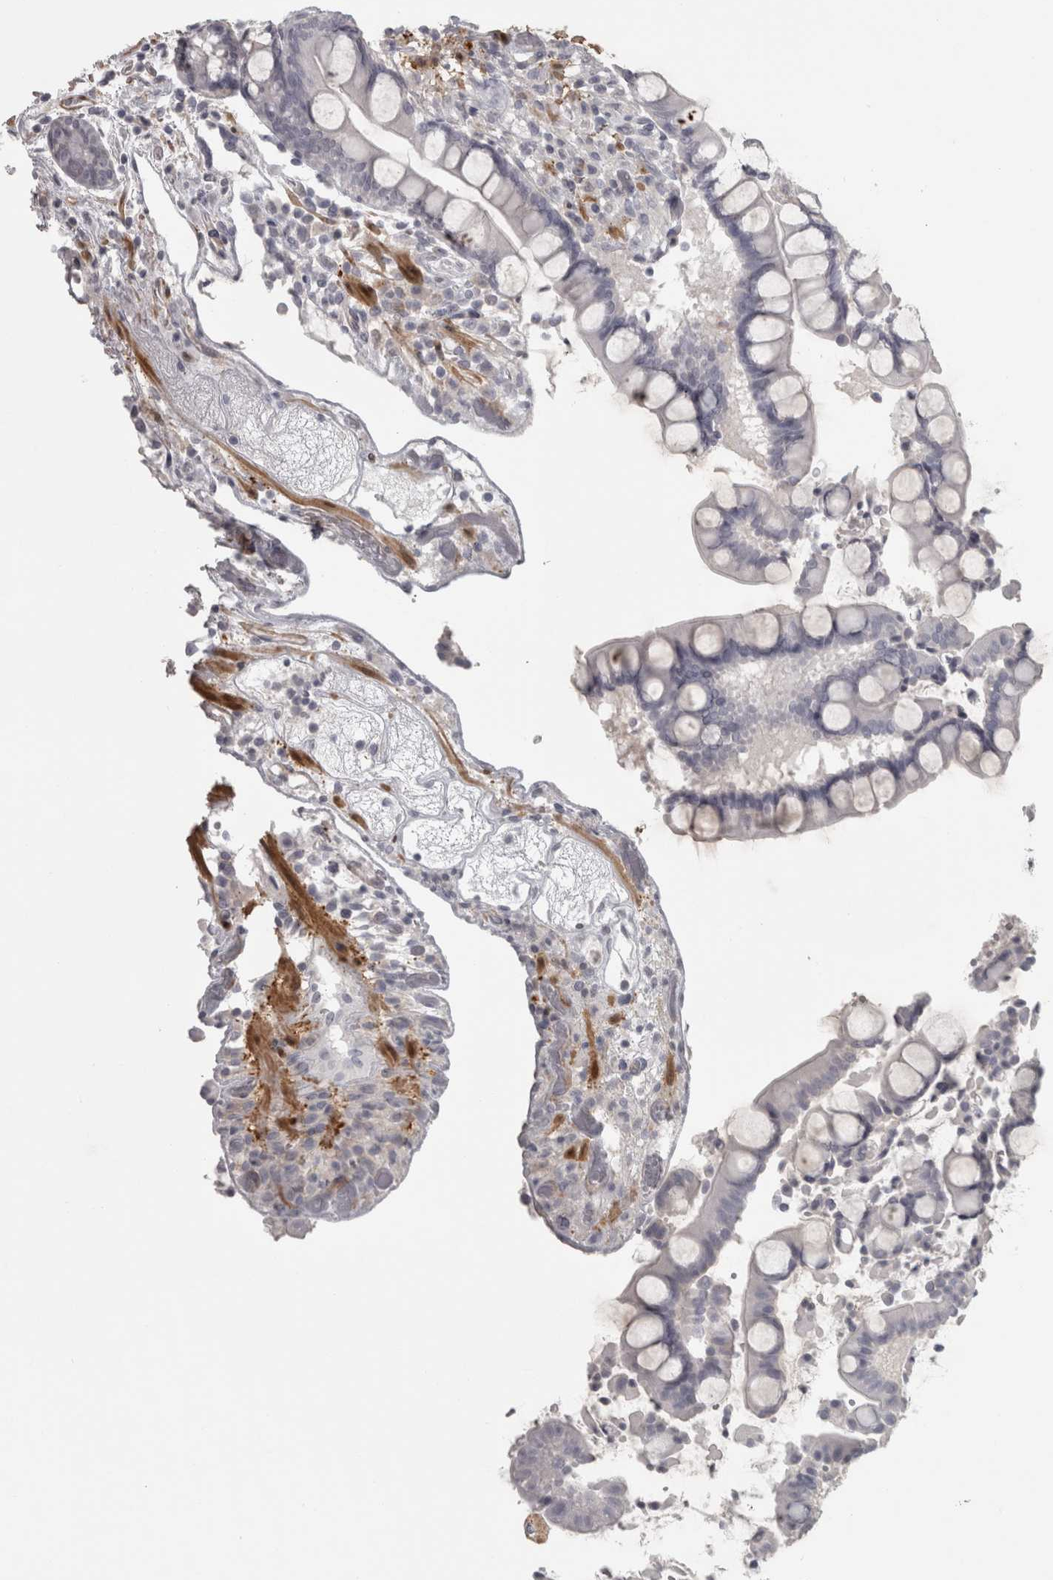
{"staining": {"intensity": "negative", "quantity": "none", "location": "none"}, "tissue": "colon", "cell_type": "Endothelial cells", "image_type": "normal", "snomed": [{"axis": "morphology", "description": "Normal tissue, NOS"}, {"axis": "topography", "description": "Colon"}], "caption": "Immunohistochemistry (IHC) image of benign colon: colon stained with DAB demonstrates no significant protein positivity in endothelial cells. The staining is performed using DAB (3,3'-diaminobenzidine) brown chromogen with nuclei counter-stained in using hematoxylin.", "gene": "PPP1R12B", "patient": {"sex": "male", "age": 73}}